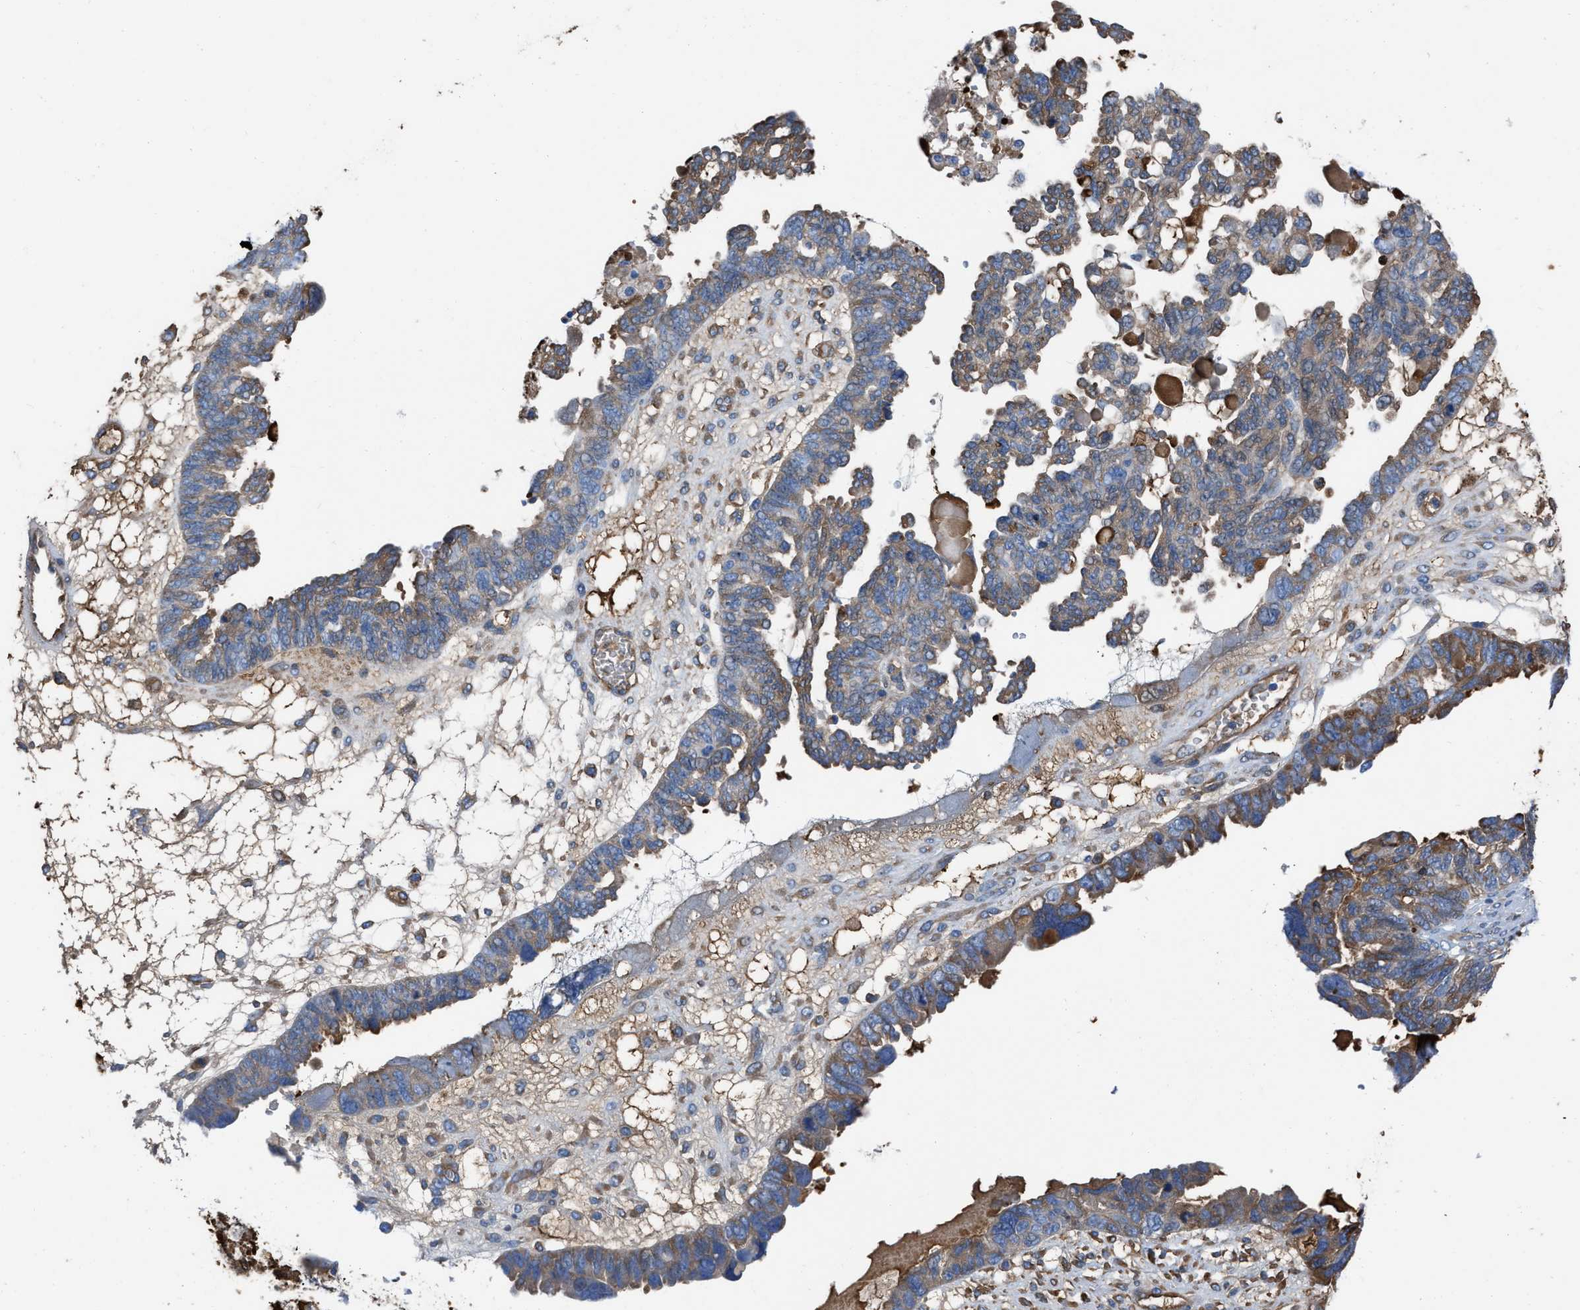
{"staining": {"intensity": "weak", "quantity": "25%-75%", "location": "cytoplasmic/membranous"}, "tissue": "ovarian cancer", "cell_type": "Tumor cells", "image_type": "cancer", "snomed": [{"axis": "morphology", "description": "Cystadenocarcinoma, serous, NOS"}, {"axis": "topography", "description": "Ovary"}], "caption": "IHC staining of ovarian serous cystadenocarcinoma, which exhibits low levels of weak cytoplasmic/membranous expression in about 25%-75% of tumor cells indicating weak cytoplasmic/membranous protein expression. The staining was performed using DAB (3,3'-diaminobenzidine) (brown) for protein detection and nuclei were counterstained in hematoxylin (blue).", "gene": "TRIOBP", "patient": {"sex": "female", "age": 79}}